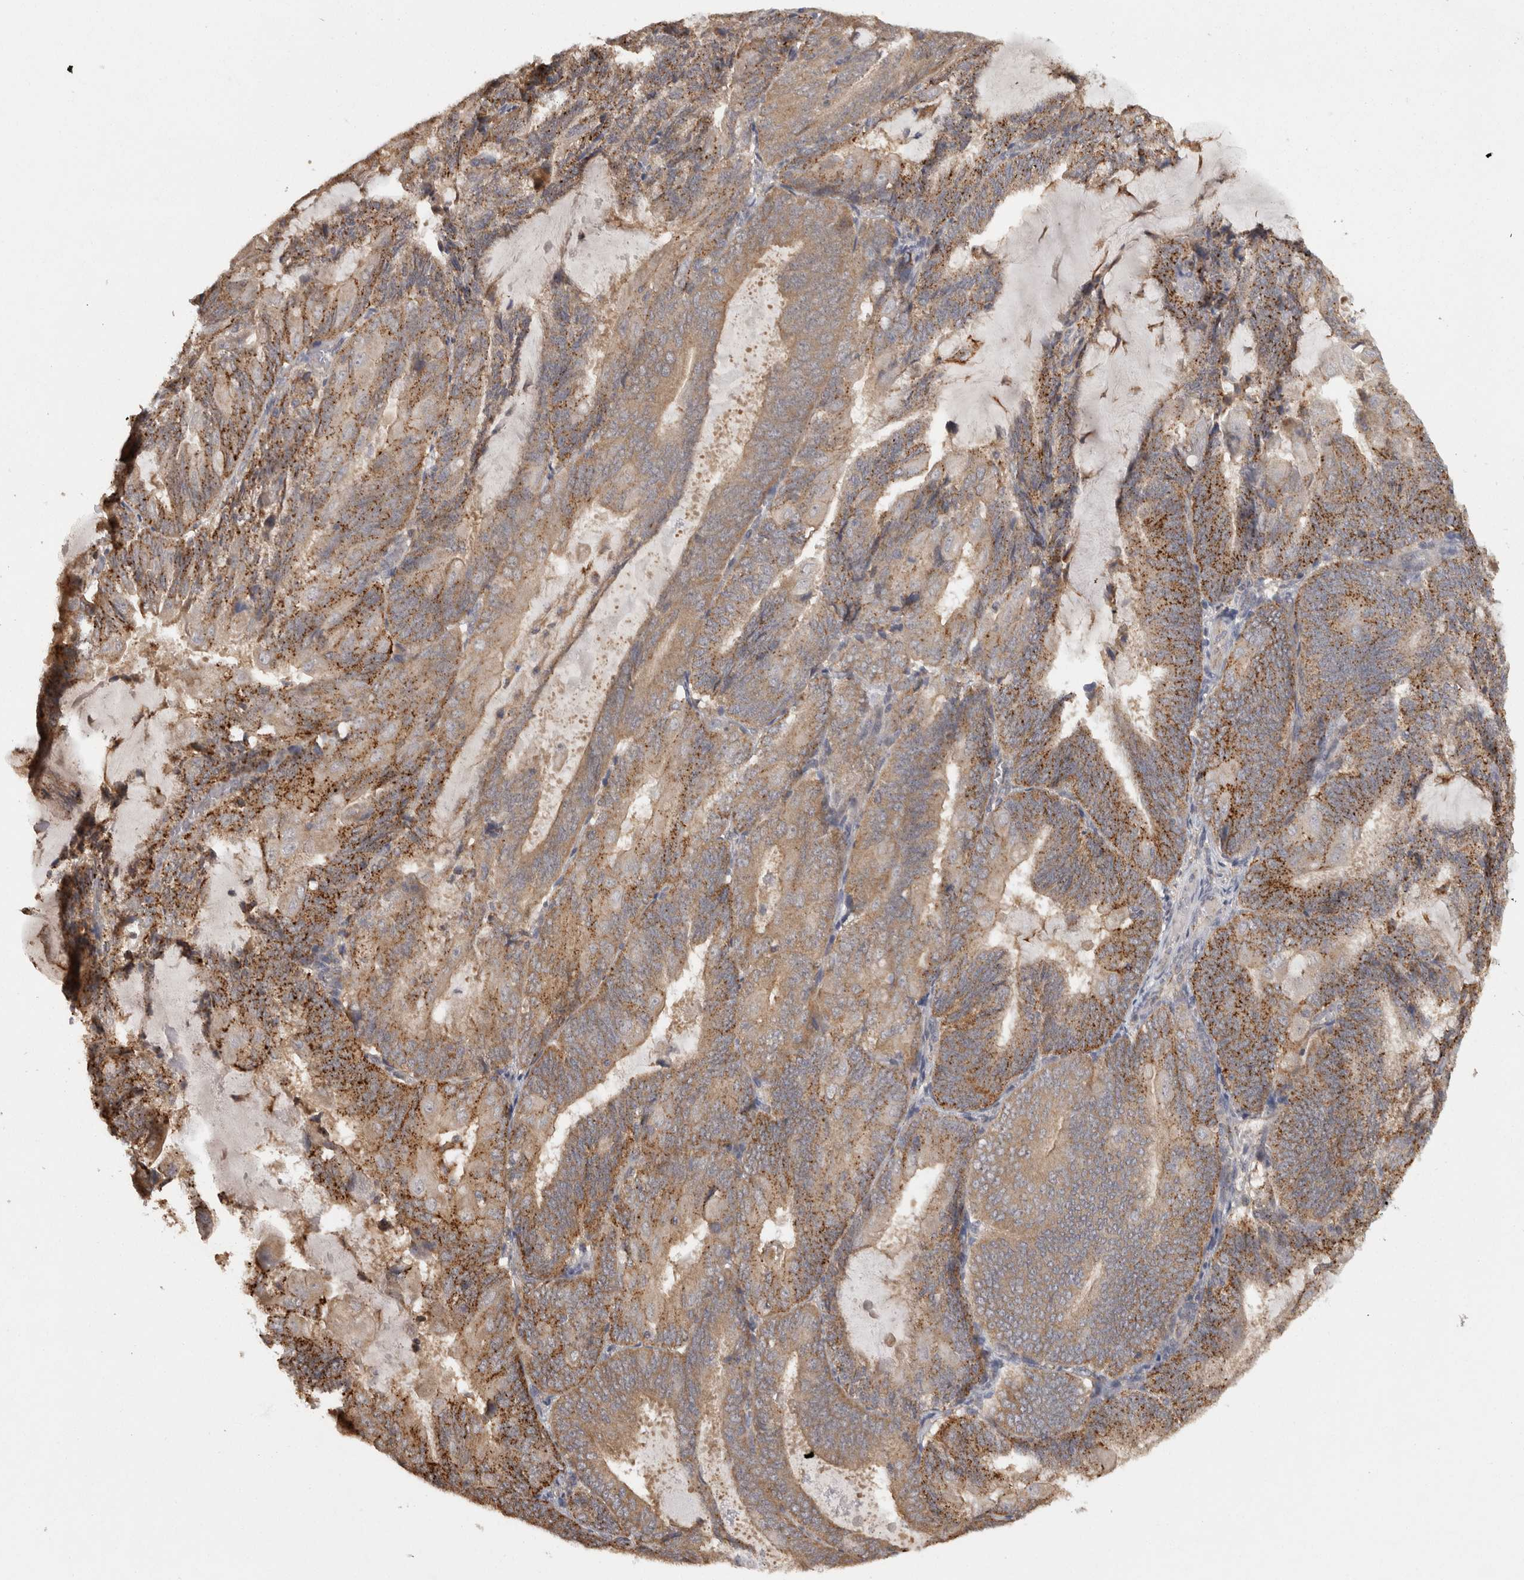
{"staining": {"intensity": "moderate", "quantity": ">75%", "location": "cytoplasmic/membranous"}, "tissue": "endometrial cancer", "cell_type": "Tumor cells", "image_type": "cancer", "snomed": [{"axis": "morphology", "description": "Adenocarcinoma, NOS"}, {"axis": "topography", "description": "Endometrium"}], "caption": "There is medium levels of moderate cytoplasmic/membranous expression in tumor cells of endometrial cancer (adenocarcinoma), as demonstrated by immunohistochemical staining (brown color).", "gene": "ACAT2", "patient": {"sex": "female", "age": 81}}